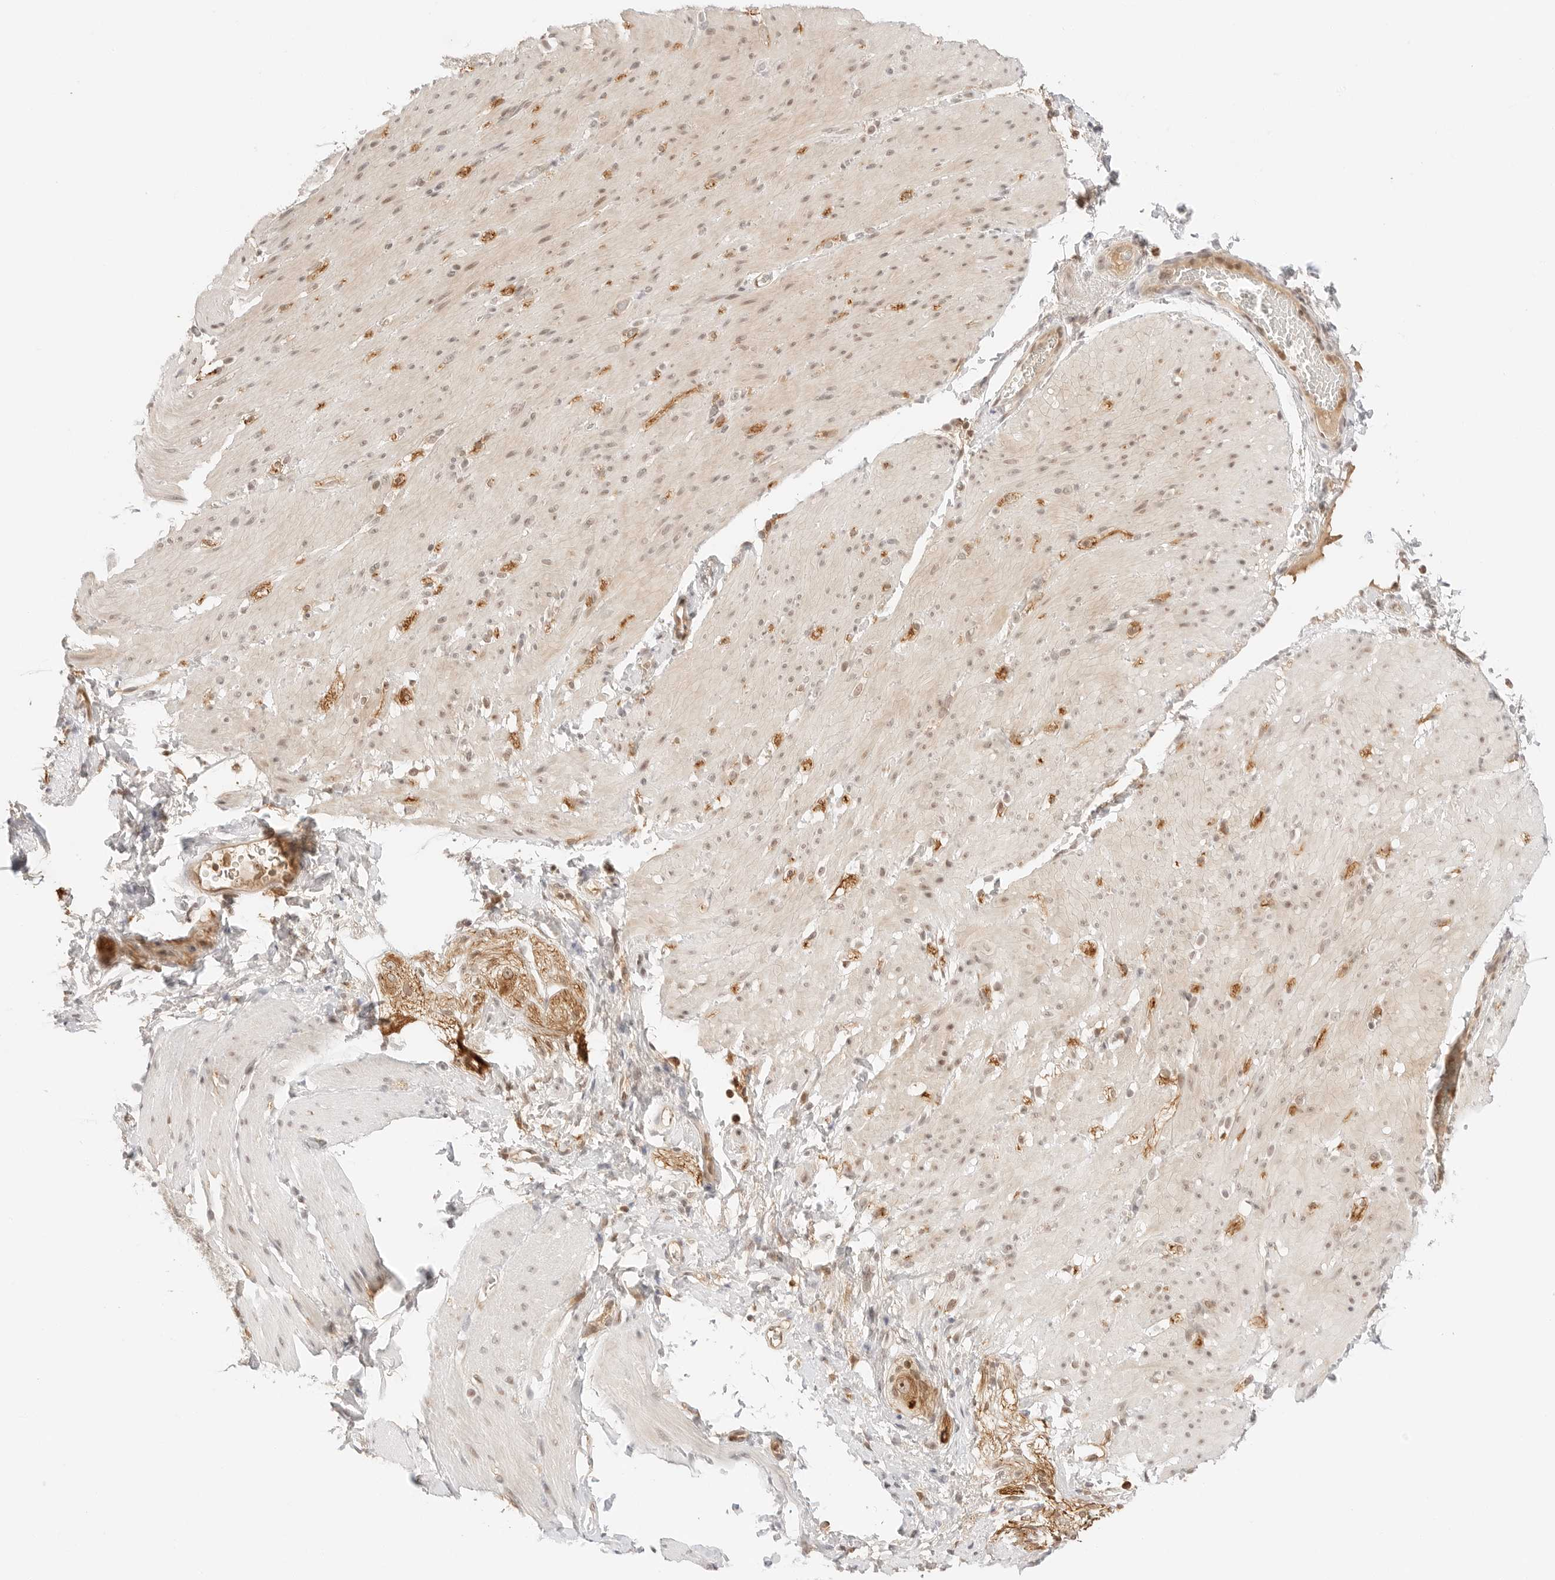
{"staining": {"intensity": "weak", "quantity": "<25%", "location": "cytoplasmic/membranous,nuclear"}, "tissue": "smooth muscle", "cell_type": "Smooth muscle cells", "image_type": "normal", "snomed": [{"axis": "morphology", "description": "Normal tissue, NOS"}, {"axis": "topography", "description": "Smooth muscle"}, {"axis": "topography", "description": "Small intestine"}], "caption": "This is an immunohistochemistry photomicrograph of normal smooth muscle. There is no staining in smooth muscle cells.", "gene": "RPS6KL1", "patient": {"sex": "female", "age": 84}}